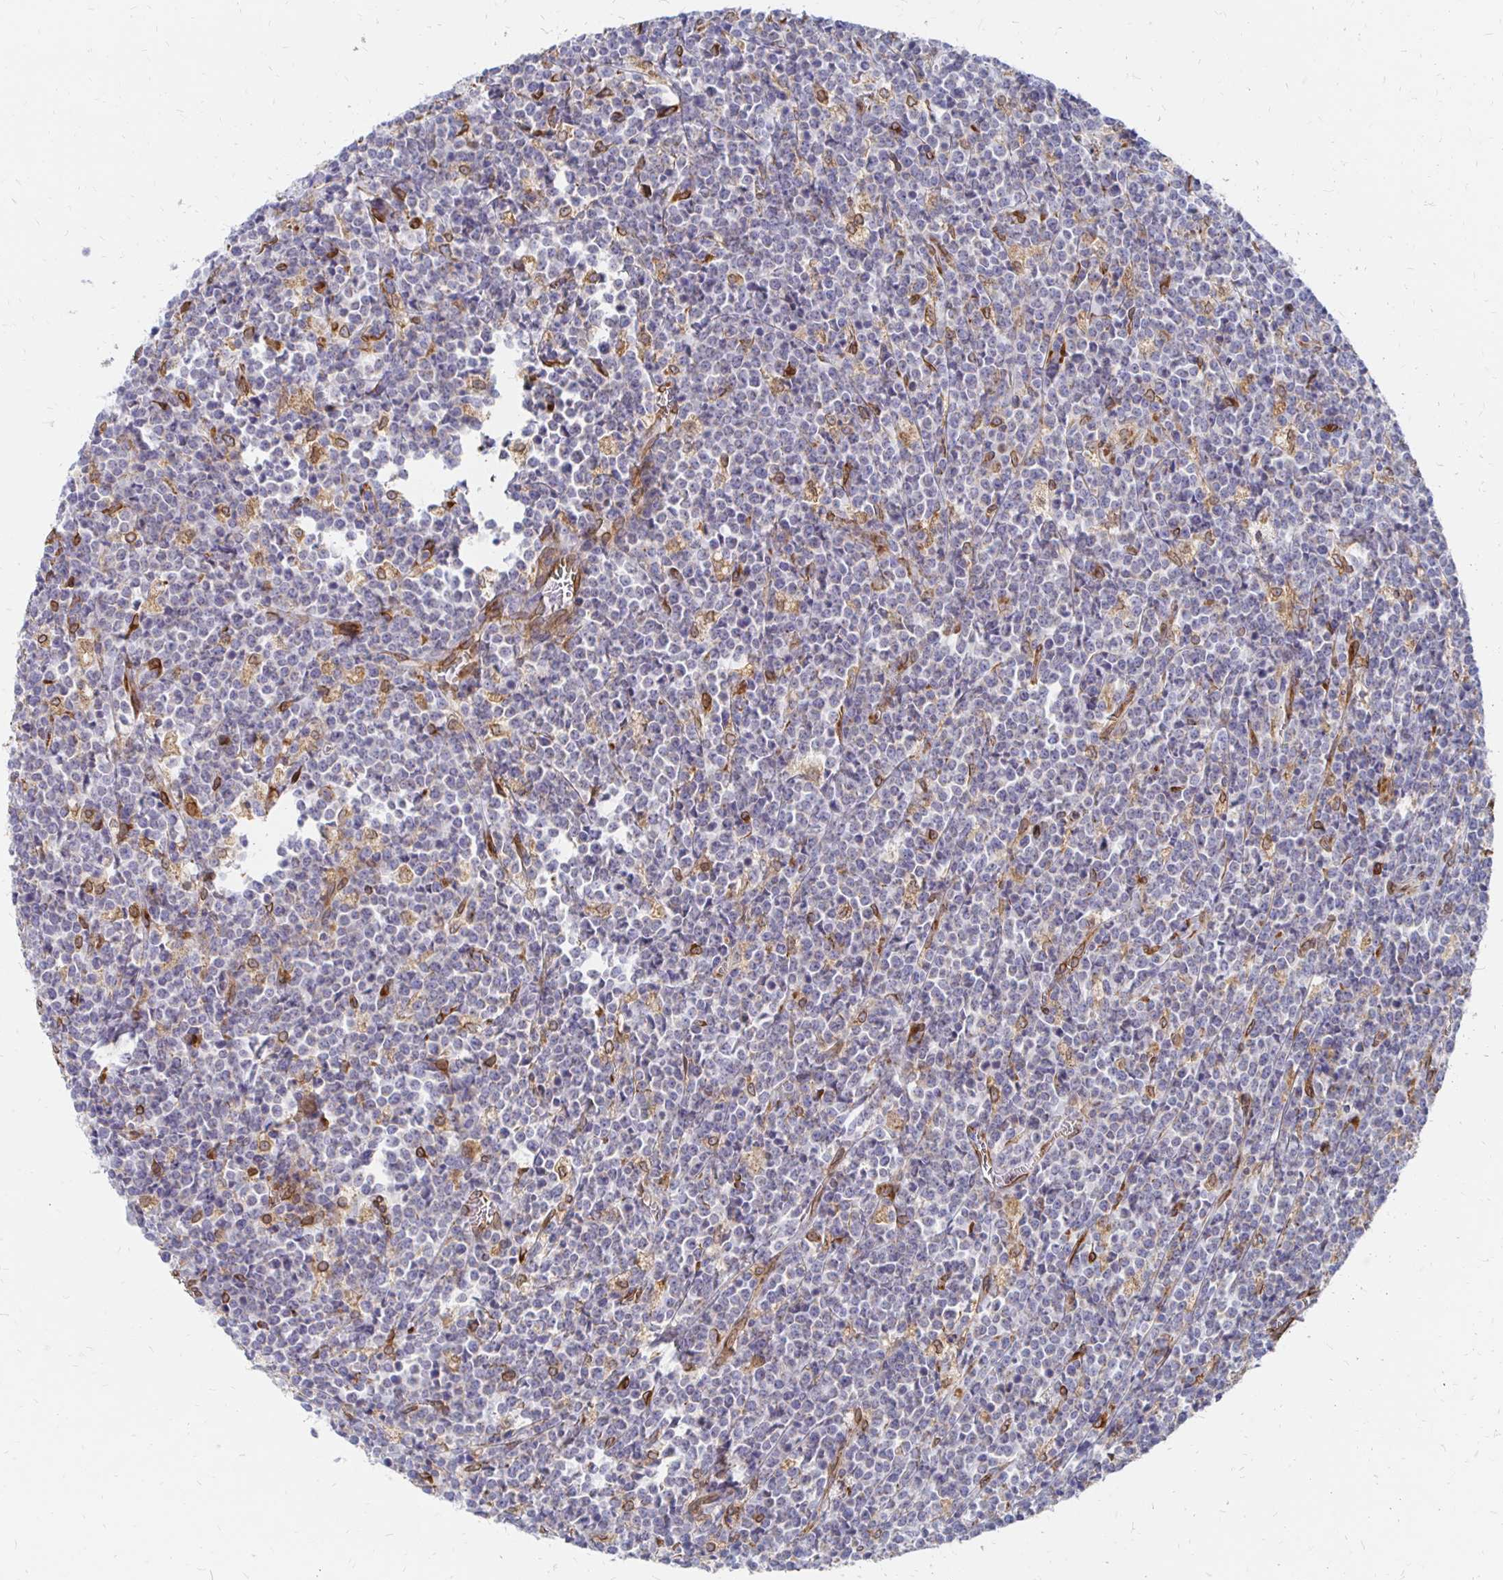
{"staining": {"intensity": "negative", "quantity": "none", "location": "none"}, "tissue": "lymphoma", "cell_type": "Tumor cells", "image_type": "cancer", "snomed": [{"axis": "morphology", "description": "Malignant lymphoma, non-Hodgkin's type, High grade"}, {"axis": "topography", "description": "Small intestine"}], "caption": "Immunohistochemistry image of lymphoma stained for a protein (brown), which reveals no positivity in tumor cells.", "gene": "PELI3", "patient": {"sex": "female", "age": 56}}